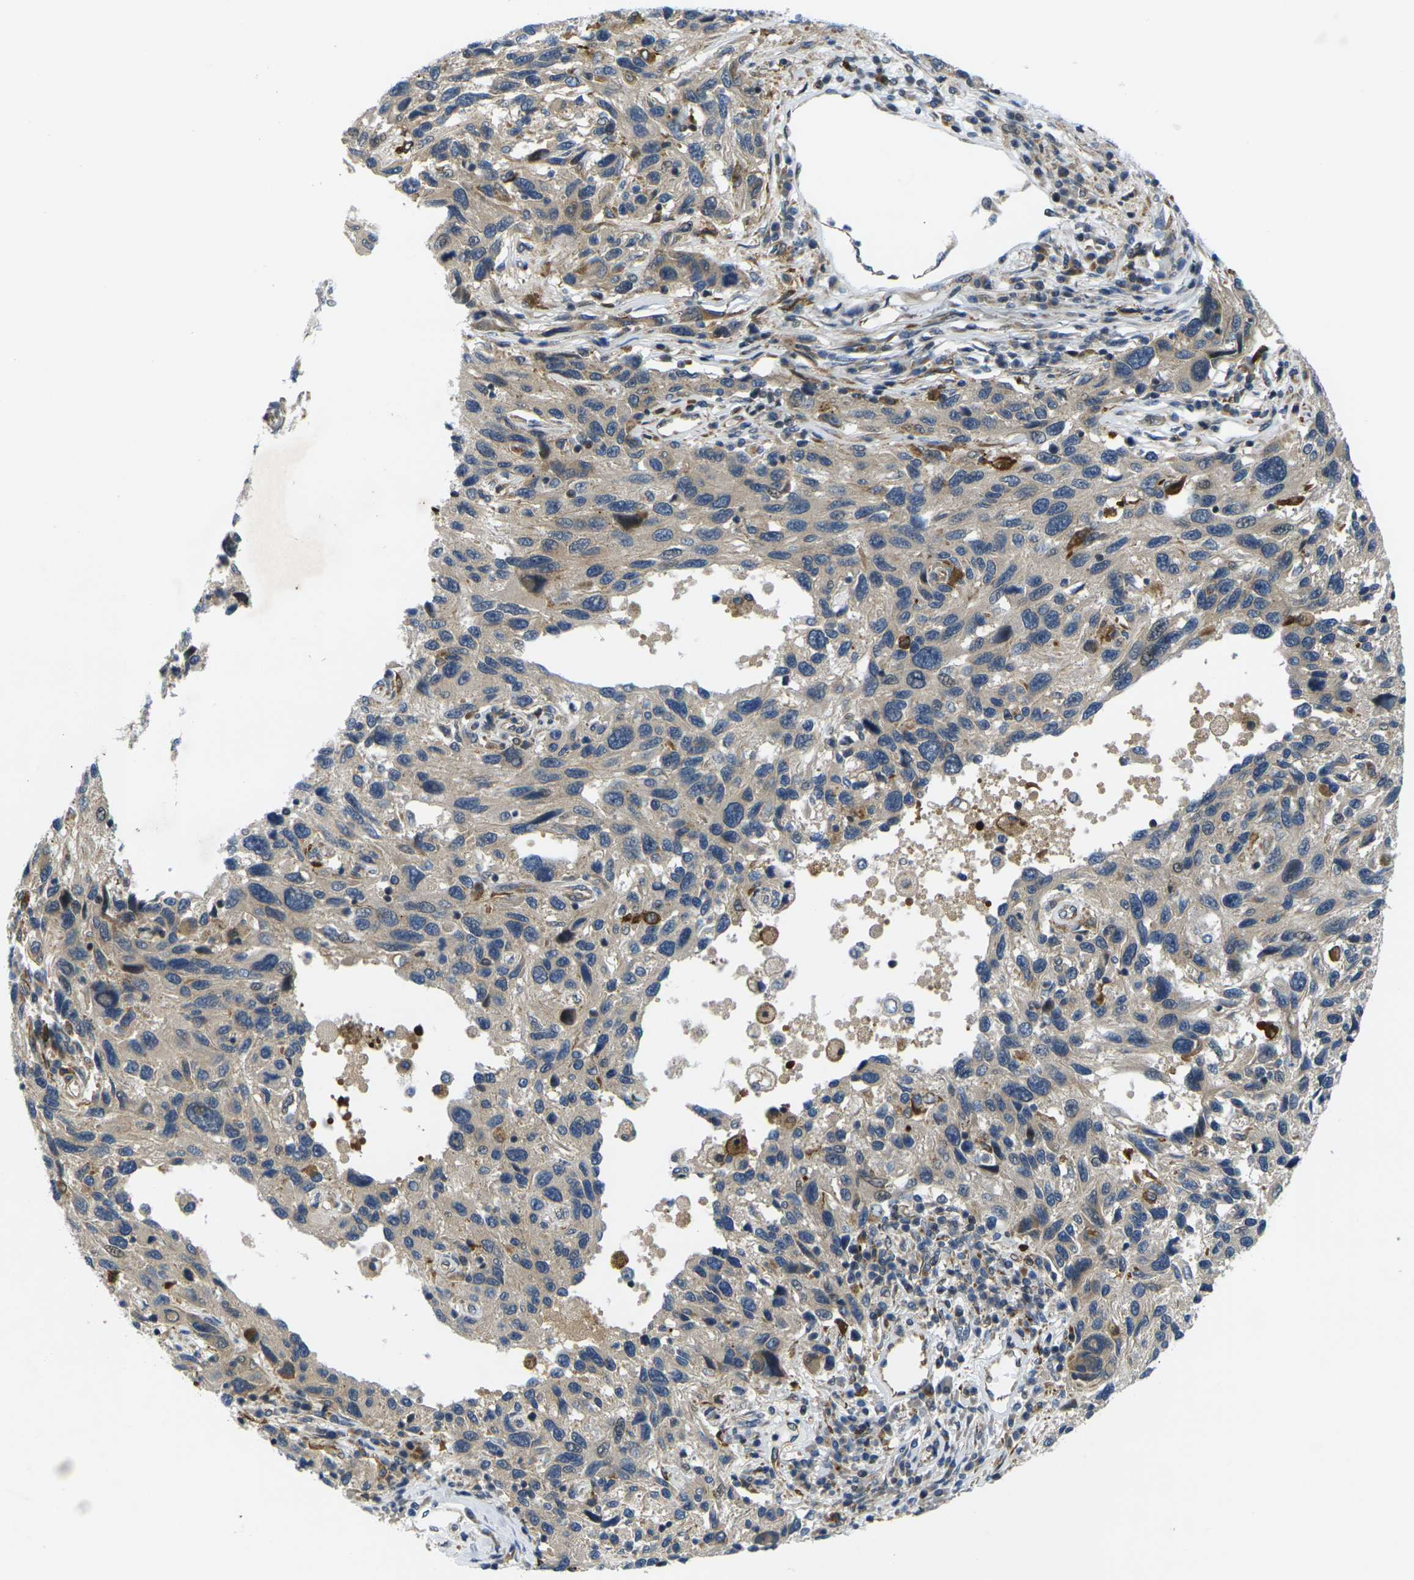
{"staining": {"intensity": "weak", "quantity": ">75%", "location": "cytoplasmic/membranous"}, "tissue": "melanoma", "cell_type": "Tumor cells", "image_type": "cancer", "snomed": [{"axis": "morphology", "description": "Malignant melanoma, NOS"}, {"axis": "topography", "description": "Skin"}], "caption": "Human melanoma stained for a protein (brown) reveals weak cytoplasmic/membranous positive expression in approximately >75% of tumor cells.", "gene": "ROBO2", "patient": {"sex": "male", "age": 53}}